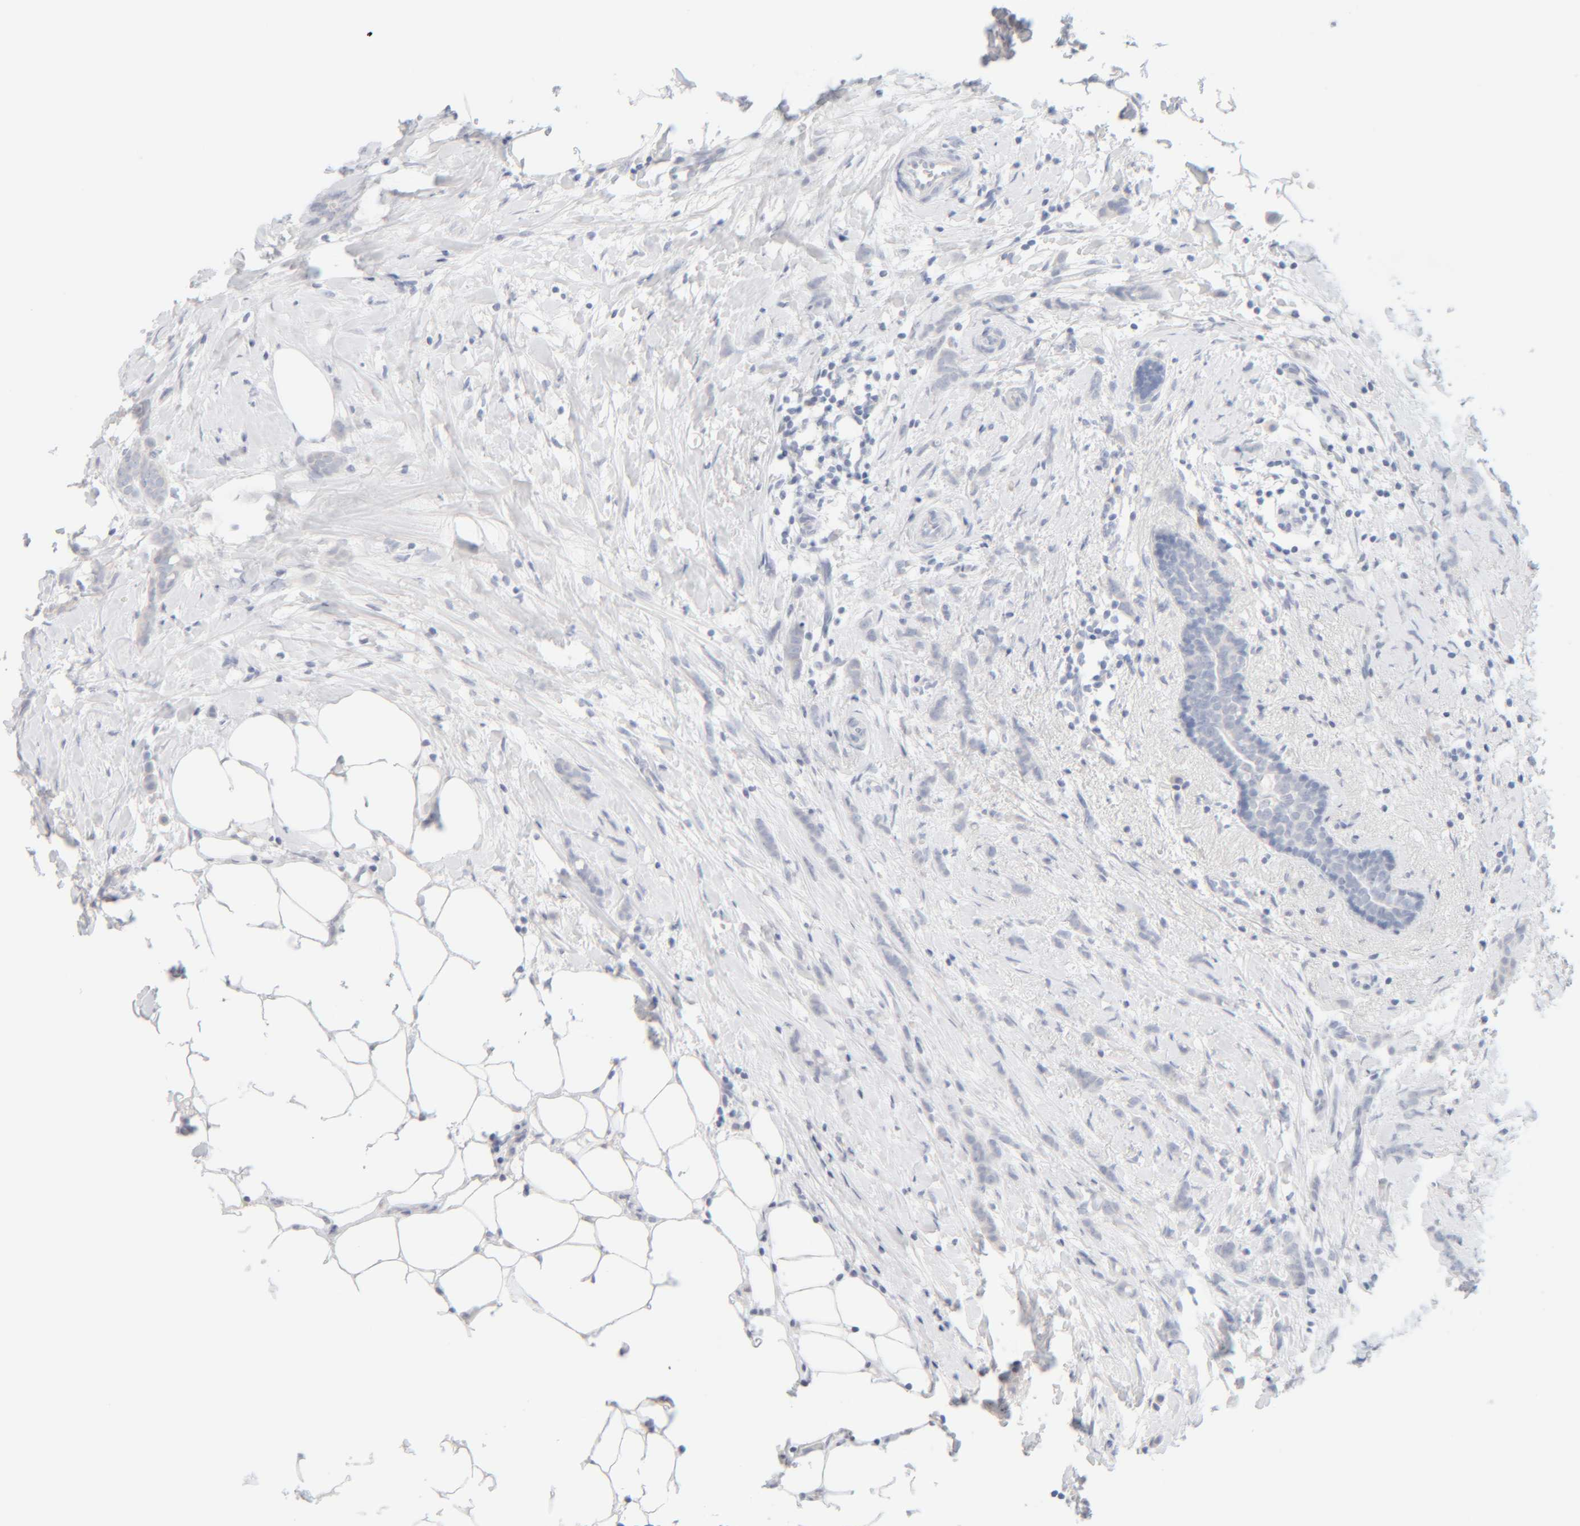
{"staining": {"intensity": "negative", "quantity": "none", "location": "none"}, "tissue": "breast cancer", "cell_type": "Tumor cells", "image_type": "cancer", "snomed": [{"axis": "morphology", "description": "Lobular carcinoma, in situ"}, {"axis": "morphology", "description": "Lobular carcinoma"}, {"axis": "topography", "description": "Breast"}], "caption": "Histopathology image shows no protein expression in tumor cells of breast cancer tissue. The staining was performed using DAB to visualize the protein expression in brown, while the nuclei were stained in blue with hematoxylin (Magnification: 20x).", "gene": "RIDA", "patient": {"sex": "female", "age": 41}}